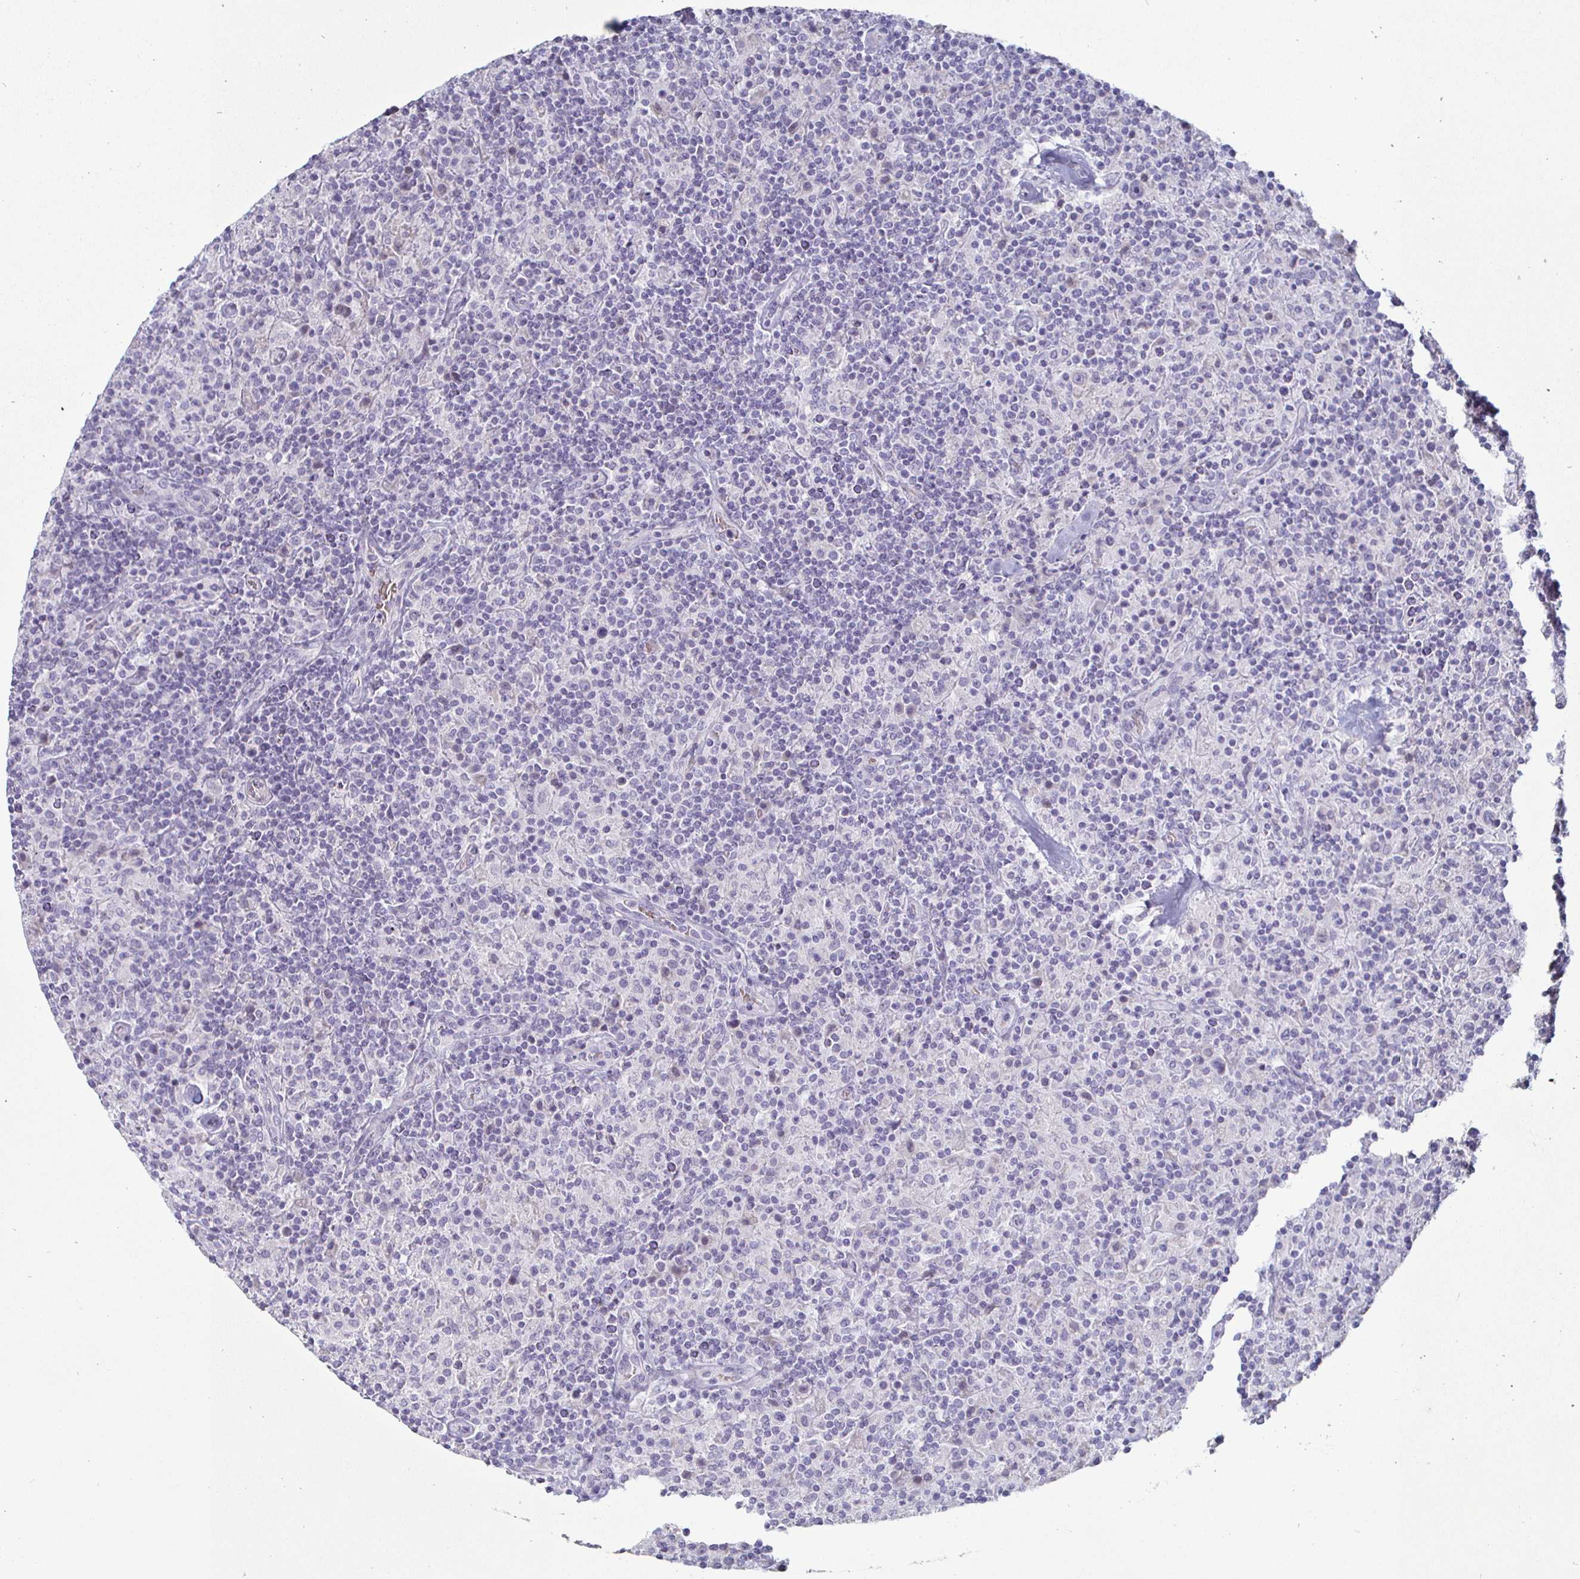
{"staining": {"intensity": "negative", "quantity": "none", "location": "none"}, "tissue": "lymphoma", "cell_type": "Tumor cells", "image_type": "cancer", "snomed": [{"axis": "morphology", "description": "Hodgkin's disease, NOS"}, {"axis": "topography", "description": "Lymph node"}], "caption": "A high-resolution micrograph shows immunohistochemistry (IHC) staining of Hodgkin's disease, which reveals no significant expression in tumor cells. (DAB immunohistochemistry visualized using brightfield microscopy, high magnification).", "gene": "DMRTB1", "patient": {"sex": "male", "age": 70}}